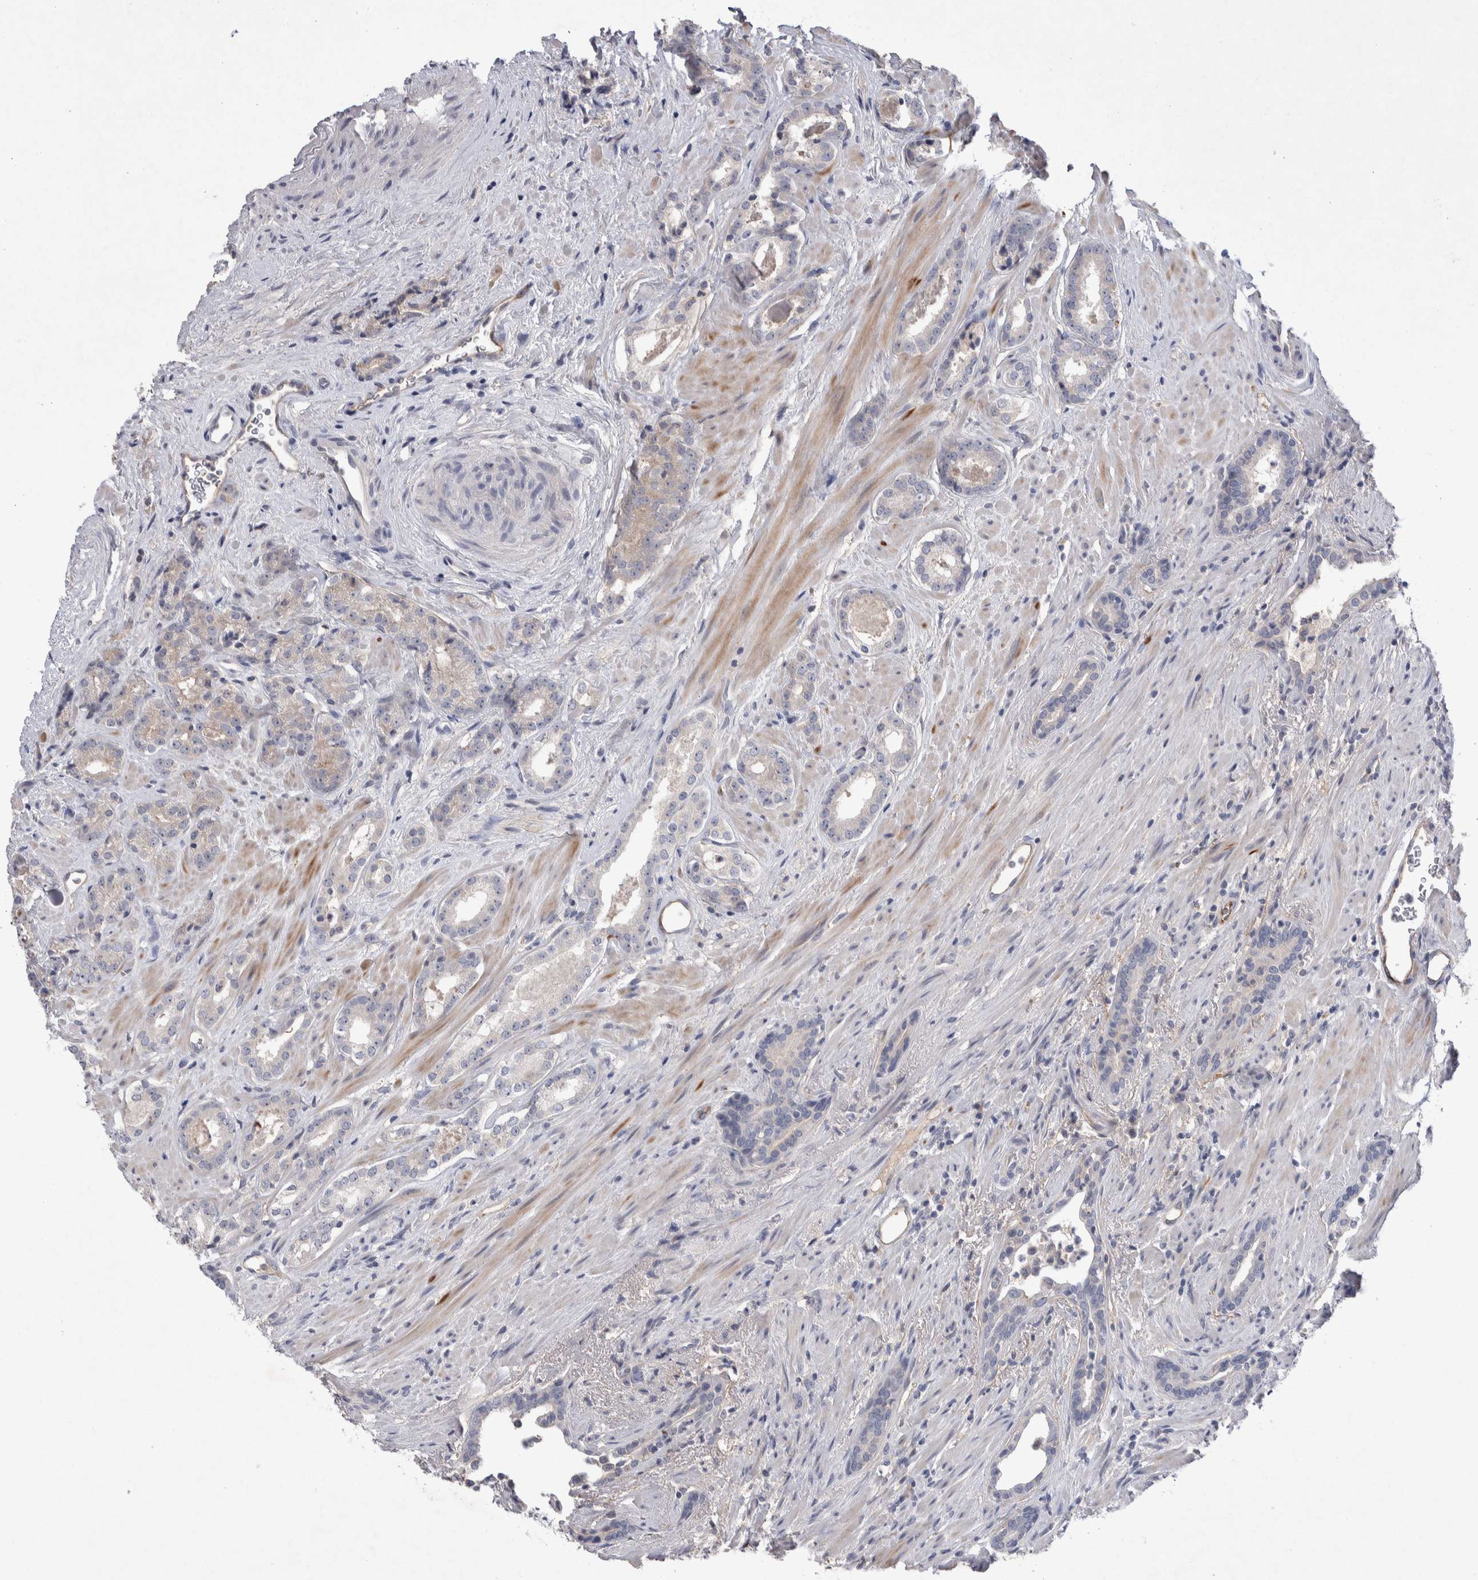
{"staining": {"intensity": "weak", "quantity": "<25%", "location": "cytoplasmic/membranous"}, "tissue": "prostate cancer", "cell_type": "Tumor cells", "image_type": "cancer", "snomed": [{"axis": "morphology", "description": "Adenocarcinoma, High grade"}, {"axis": "topography", "description": "Prostate"}], "caption": "Image shows no protein expression in tumor cells of prostate adenocarcinoma (high-grade) tissue.", "gene": "CEP131", "patient": {"sex": "male", "age": 71}}